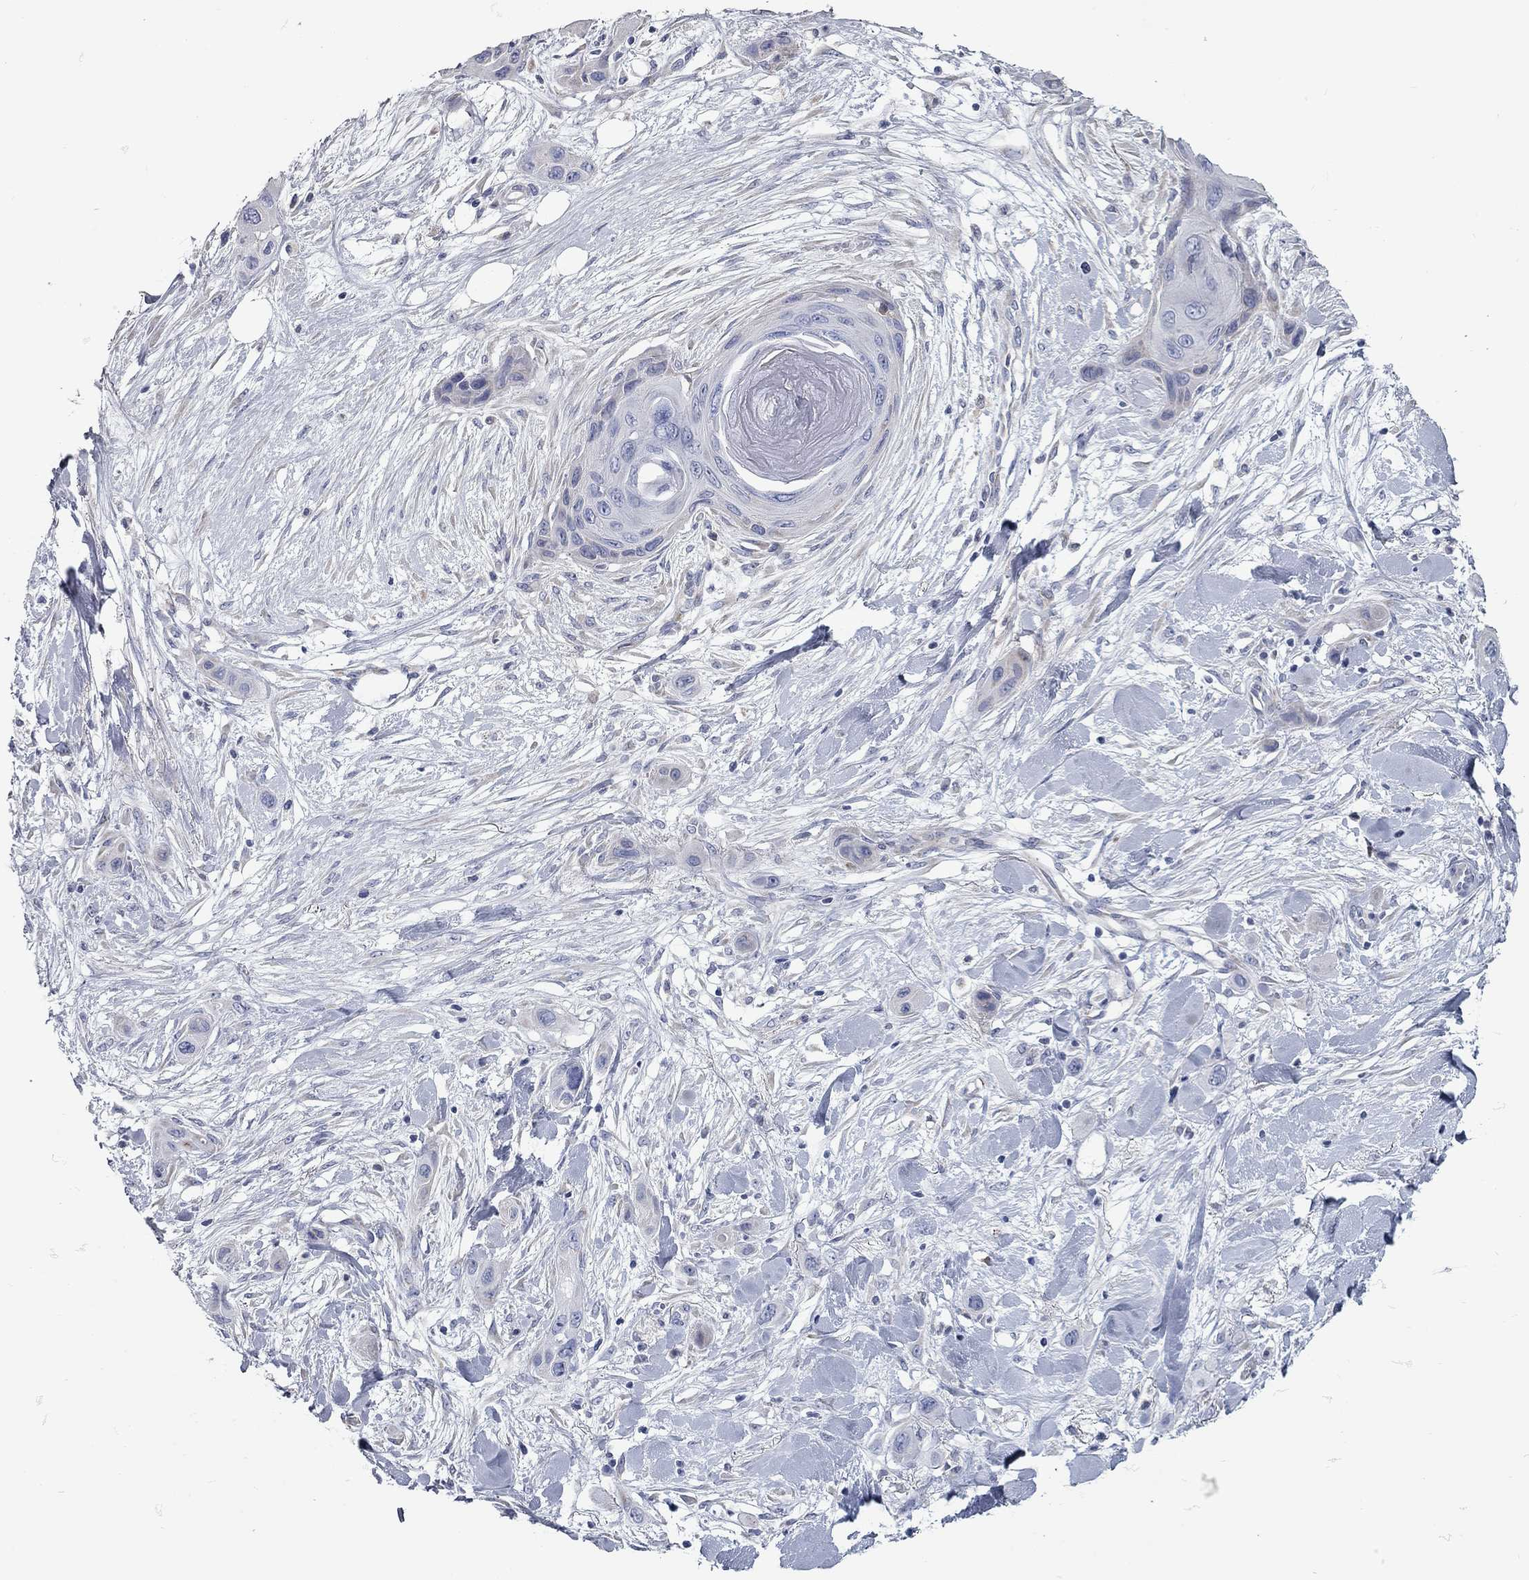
{"staining": {"intensity": "negative", "quantity": "none", "location": "none"}, "tissue": "skin cancer", "cell_type": "Tumor cells", "image_type": "cancer", "snomed": [{"axis": "morphology", "description": "Squamous cell carcinoma, NOS"}, {"axis": "topography", "description": "Skin"}], "caption": "High power microscopy image of an immunohistochemistry micrograph of squamous cell carcinoma (skin), revealing no significant expression in tumor cells.", "gene": "XAGE2", "patient": {"sex": "male", "age": 79}}